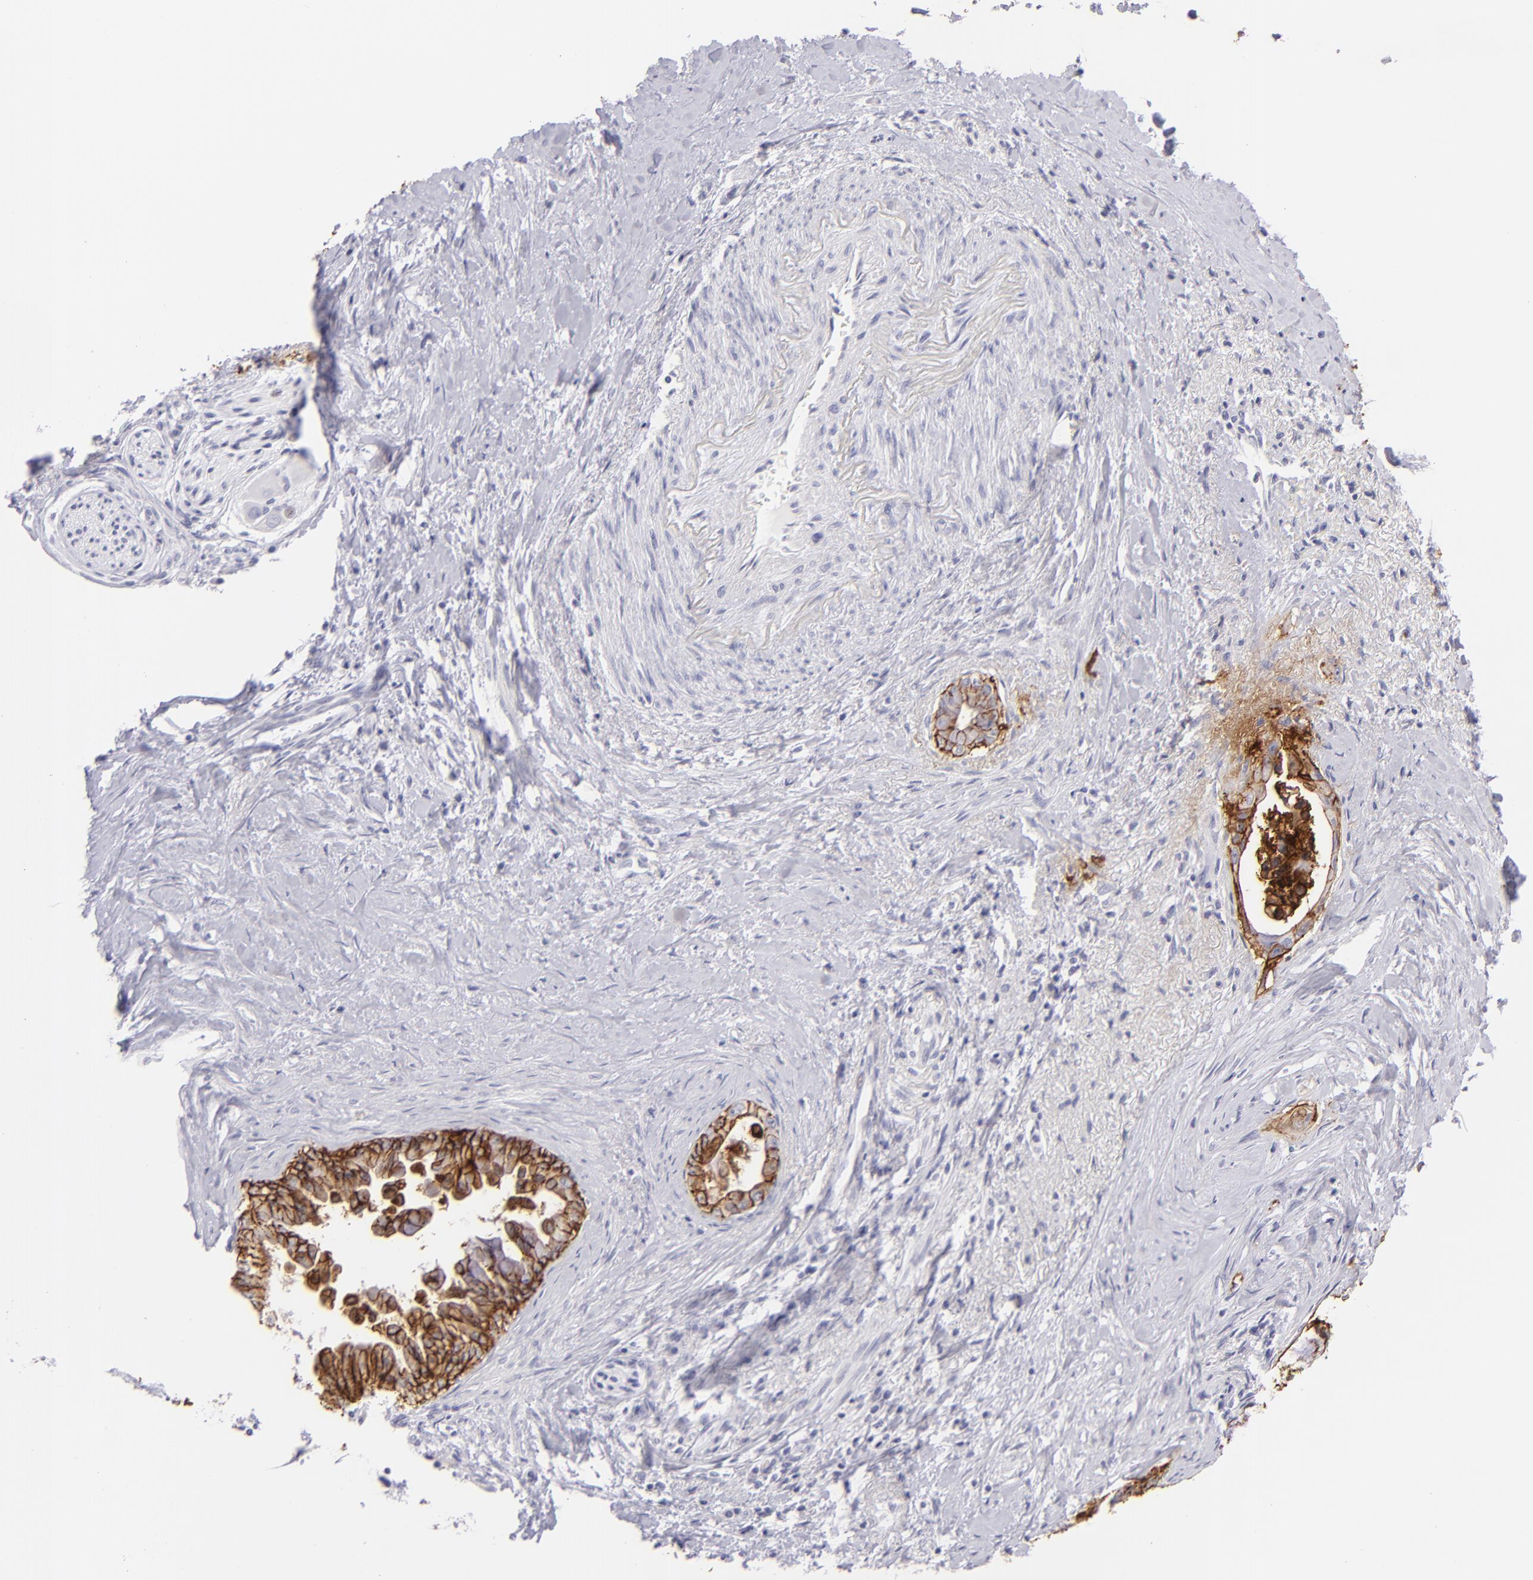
{"staining": {"intensity": "moderate", "quantity": ">75%", "location": "cytoplasmic/membranous"}, "tissue": "pancreatic cancer", "cell_type": "Tumor cells", "image_type": "cancer", "snomed": [{"axis": "morphology", "description": "Adenocarcinoma, NOS"}, {"axis": "topography", "description": "Pancreas"}], "caption": "Pancreatic adenocarcinoma stained with IHC demonstrates moderate cytoplasmic/membranous staining in about >75% of tumor cells. The staining was performed using DAB to visualize the protein expression in brown, while the nuclei were stained in blue with hematoxylin (Magnification: 20x).", "gene": "CLDN4", "patient": {"sex": "male", "age": 59}}